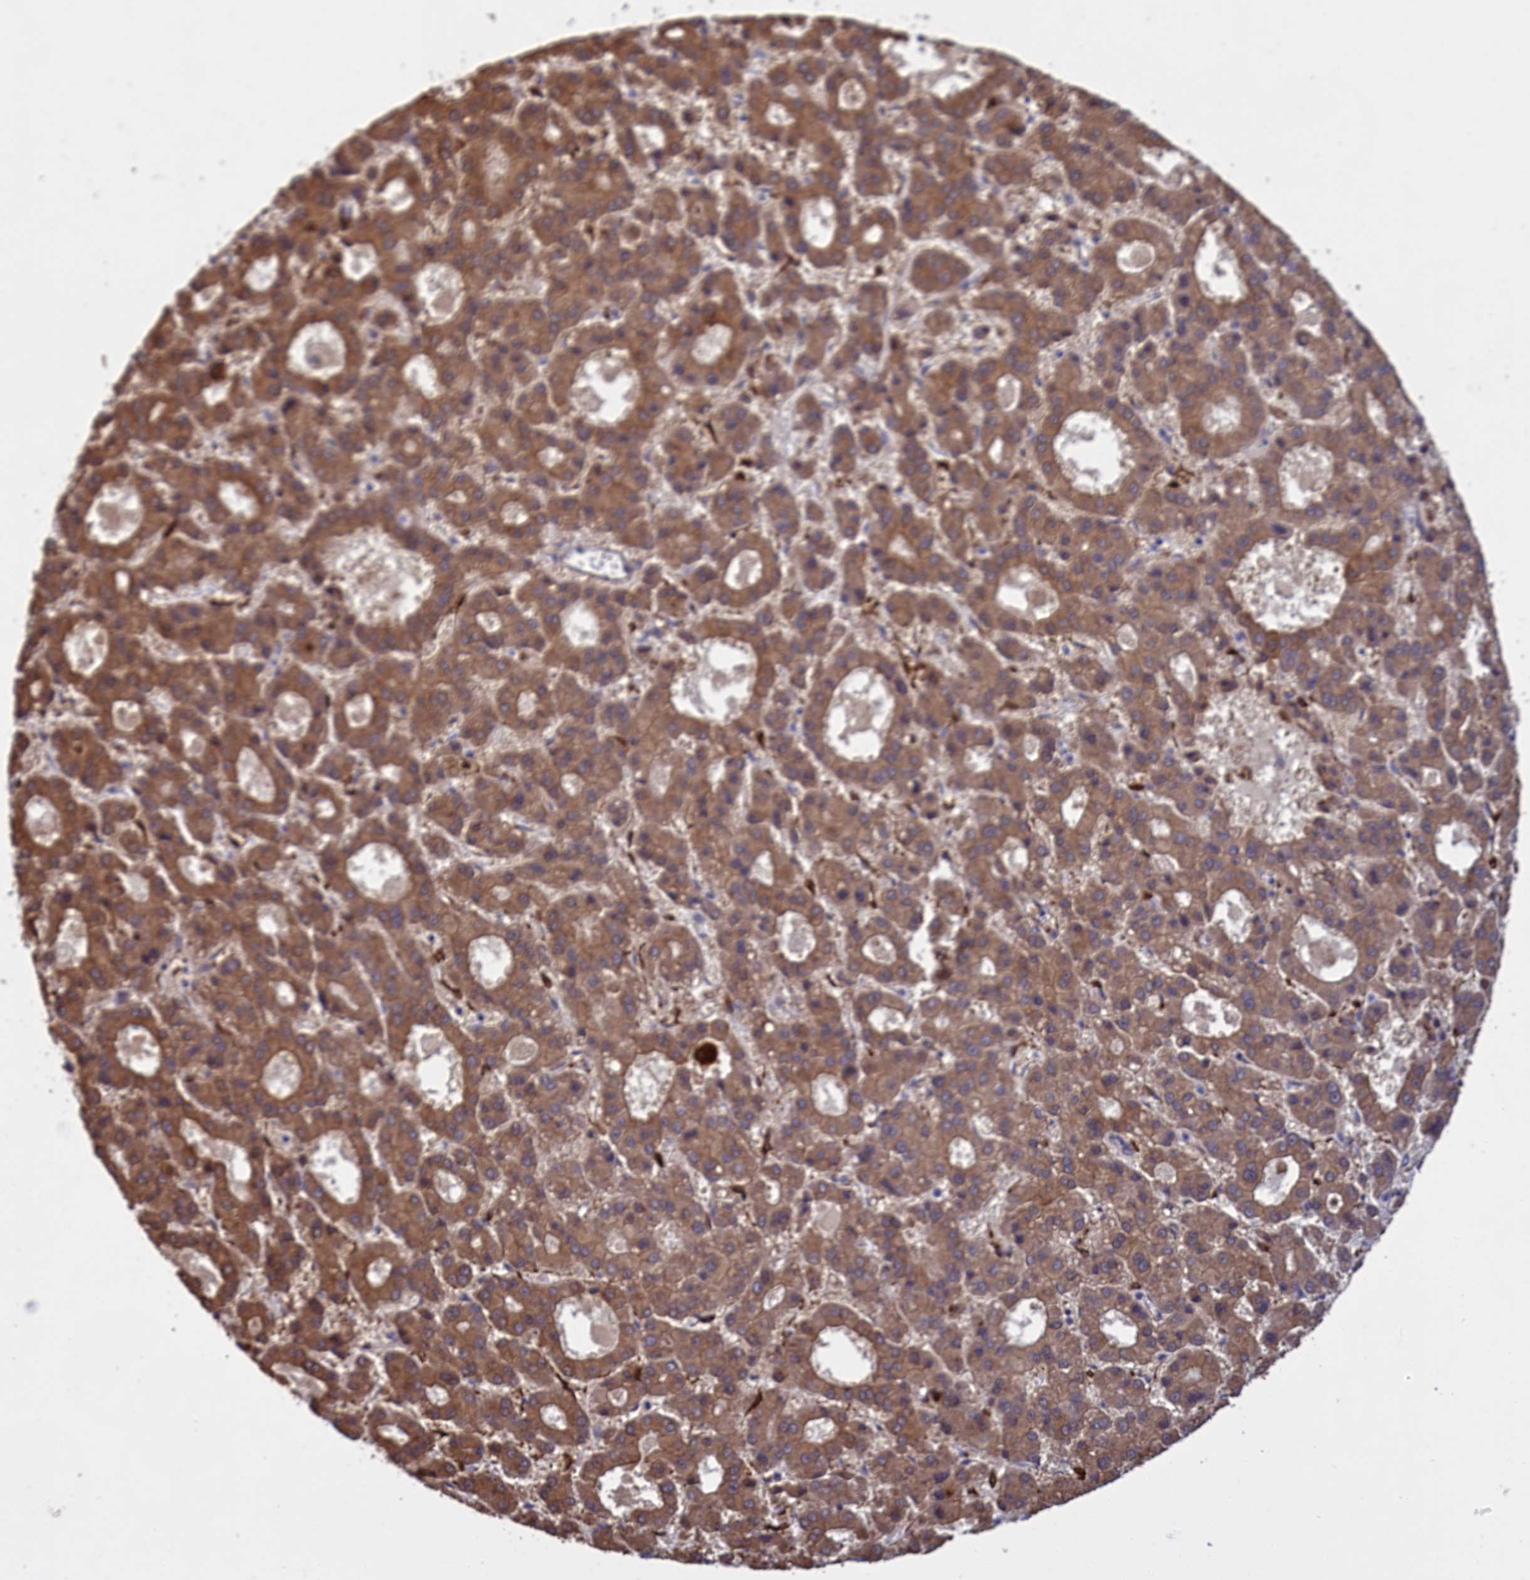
{"staining": {"intensity": "moderate", "quantity": ">75%", "location": "cytoplasmic/membranous"}, "tissue": "liver cancer", "cell_type": "Tumor cells", "image_type": "cancer", "snomed": [{"axis": "morphology", "description": "Carcinoma, Hepatocellular, NOS"}, {"axis": "topography", "description": "Liver"}], "caption": "Immunohistochemistry photomicrograph of neoplastic tissue: human liver hepatocellular carcinoma stained using immunohistochemistry (IHC) shows medium levels of moderate protein expression localized specifically in the cytoplasmic/membranous of tumor cells, appearing as a cytoplasmic/membranous brown color.", "gene": "DENND1B", "patient": {"sex": "male", "age": 70}}